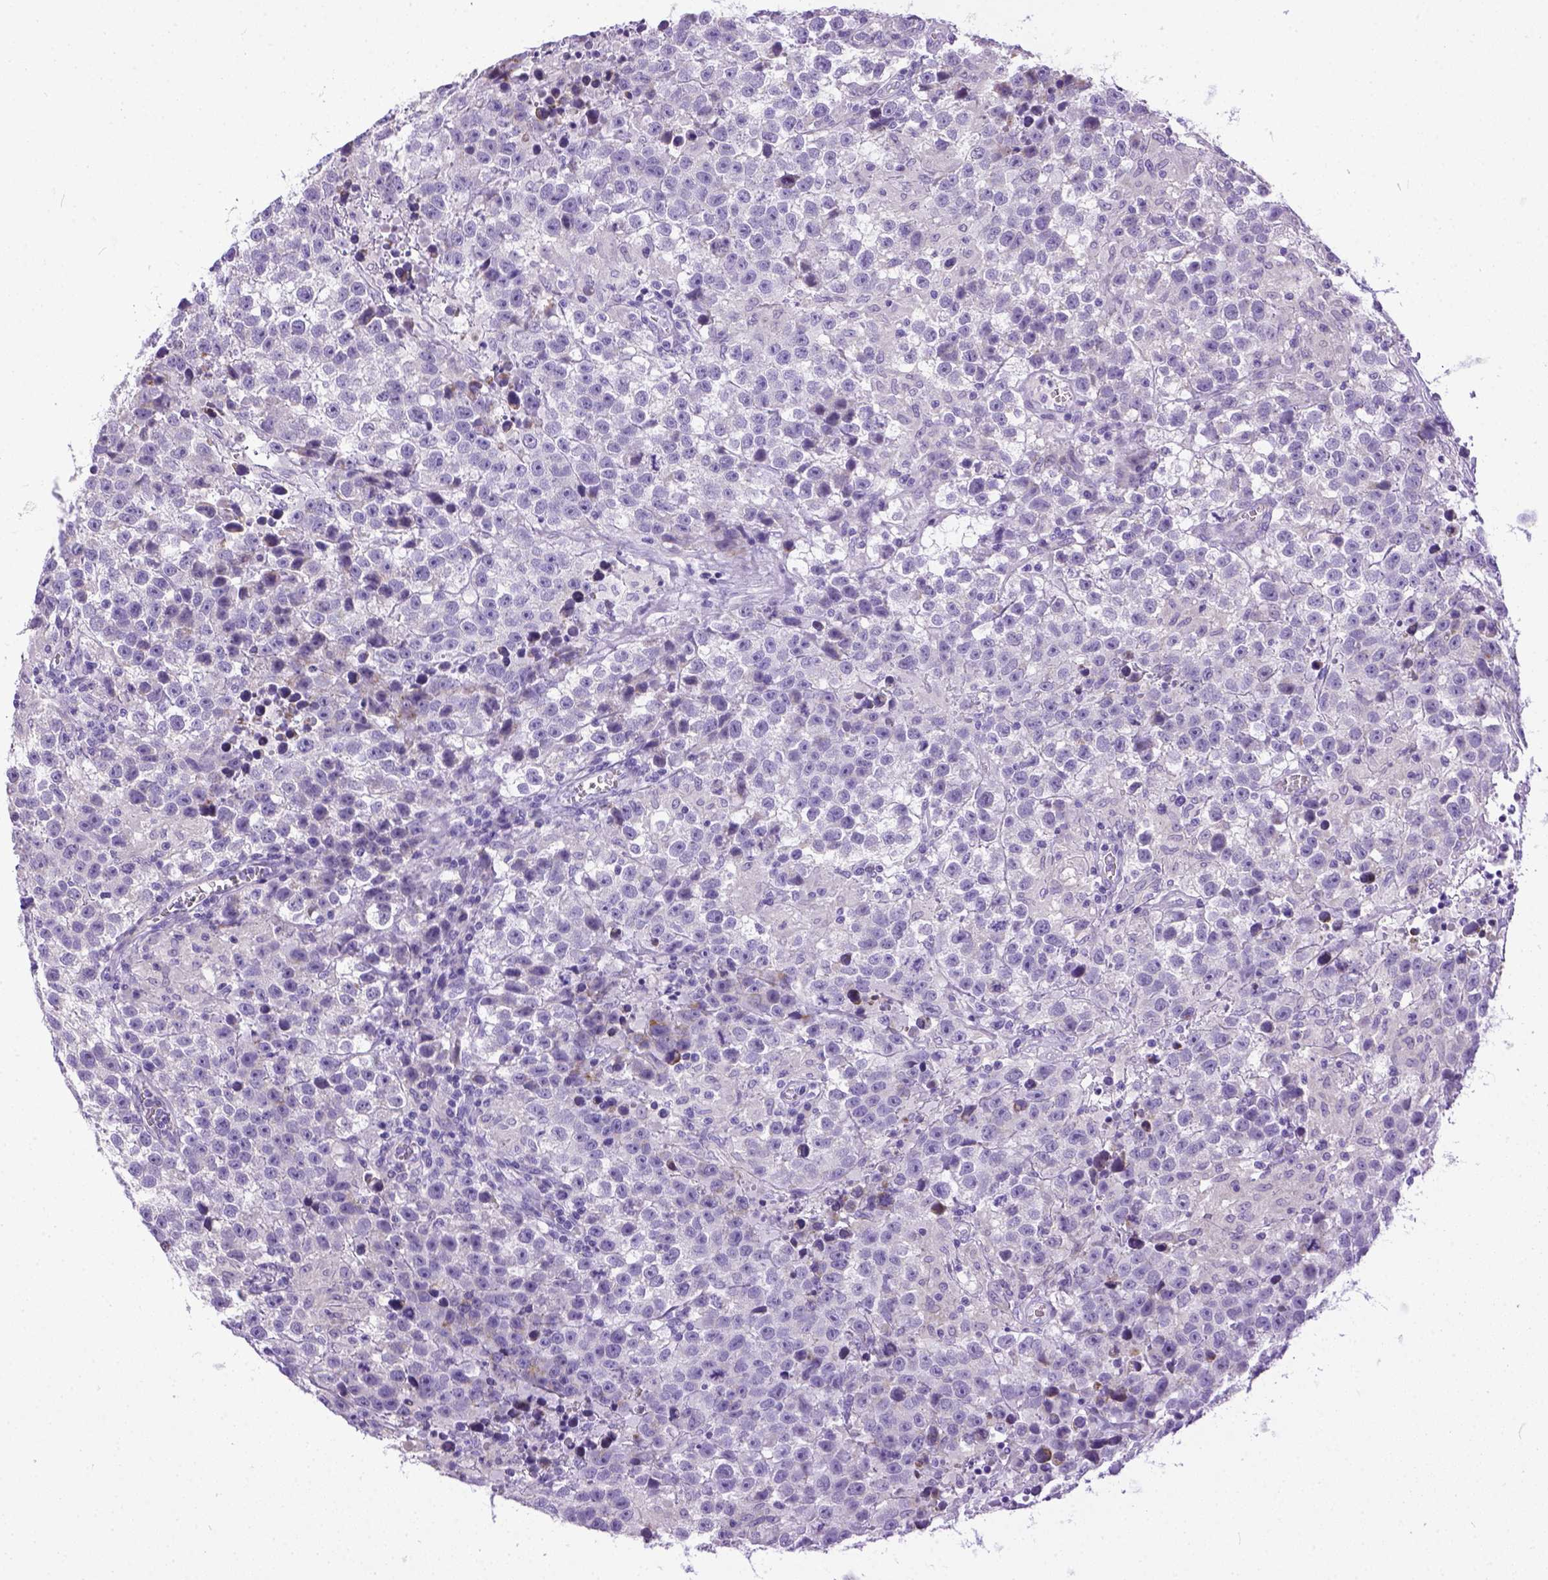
{"staining": {"intensity": "negative", "quantity": "none", "location": "none"}, "tissue": "testis cancer", "cell_type": "Tumor cells", "image_type": "cancer", "snomed": [{"axis": "morphology", "description": "Seminoma, NOS"}, {"axis": "topography", "description": "Testis"}], "caption": "IHC photomicrograph of testis cancer (seminoma) stained for a protein (brown), which shows no staining in tumor cells. (IHC, brightfield microscopy, high magnification).", "gene": "PLK5", "patient": {"sex": "male", "age": 43}}